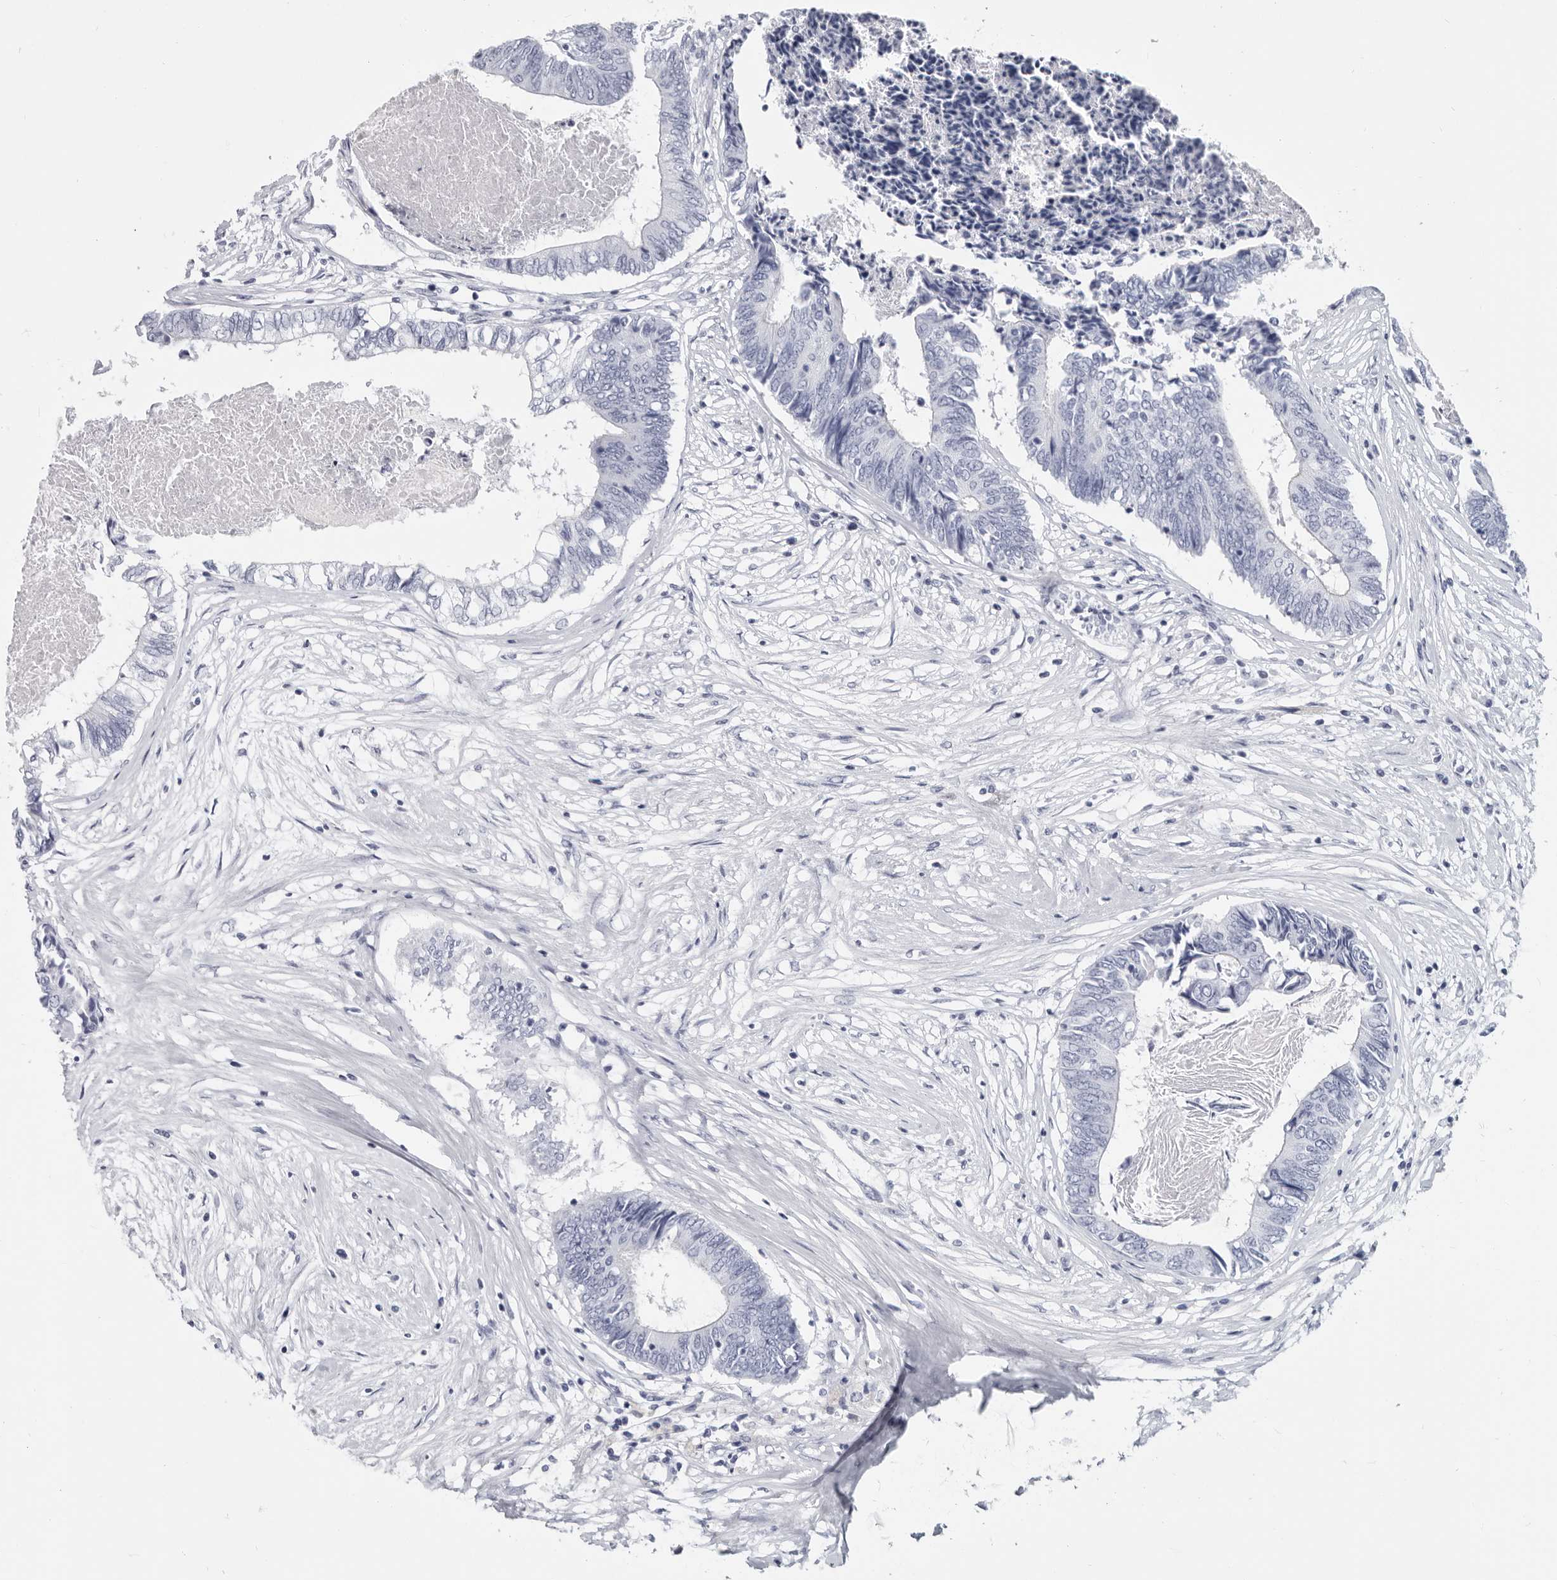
{"staining": {"intensity": "negative", "quantity": "none", "location": "none"}, "tissue": "colorectal cancer", "cell_type": "Tumor cells", "image_type": "cancer", "snomed": [{"axis": "morphology", "description": "Adenocarcinoma, NOS"}, {"axis": "topography", "description": "Rectum"}], "caption": "The histopathology image demonstrates no significant expression in tumor cells of colorectal adenocarcinoma.", "gene": "WRAP73", "patient": {"sex": "male", "age": 63}}